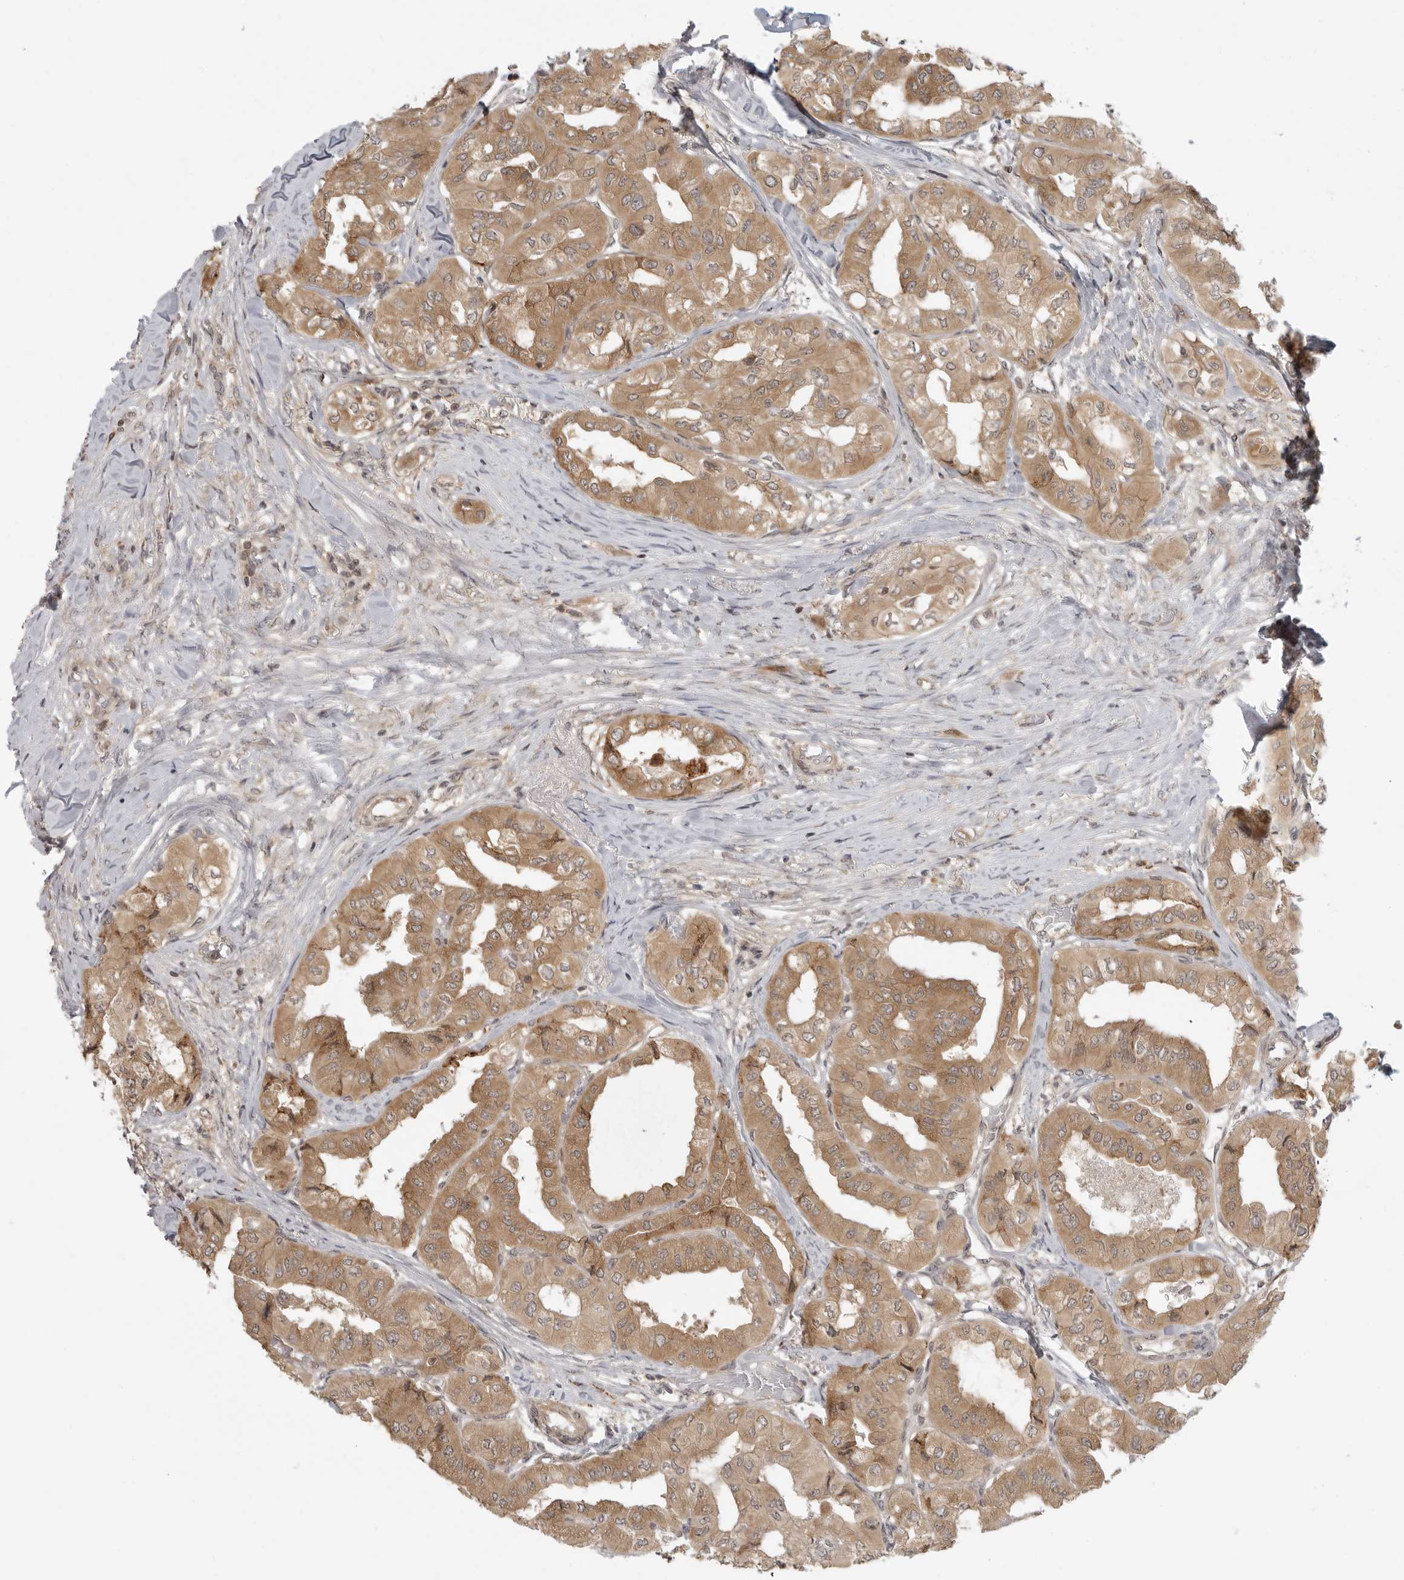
{"staining": {"intensity": "moderate", "quantity": ">75%", "location": "cytoplasmic/membranous"}, "tissue": "thyroid cancer", "cell_type": "Tumor cells", "image_type": "cancer", "snomed": [{"axis": "morphology", "description": "Papillary adenocarcinoma, NOS"}, {"axis": "topography", "description": "Thyroid gland"}], "caption": "Immunohistochemical staining of papillary adenocarcinoma (thyroid) displays medium levels of moderate cytoplasmic/membranous protein staining in about >75% of tumor cells.", "gene": "PRRC2A", "patient": {"sex": "female", "age": 59}}